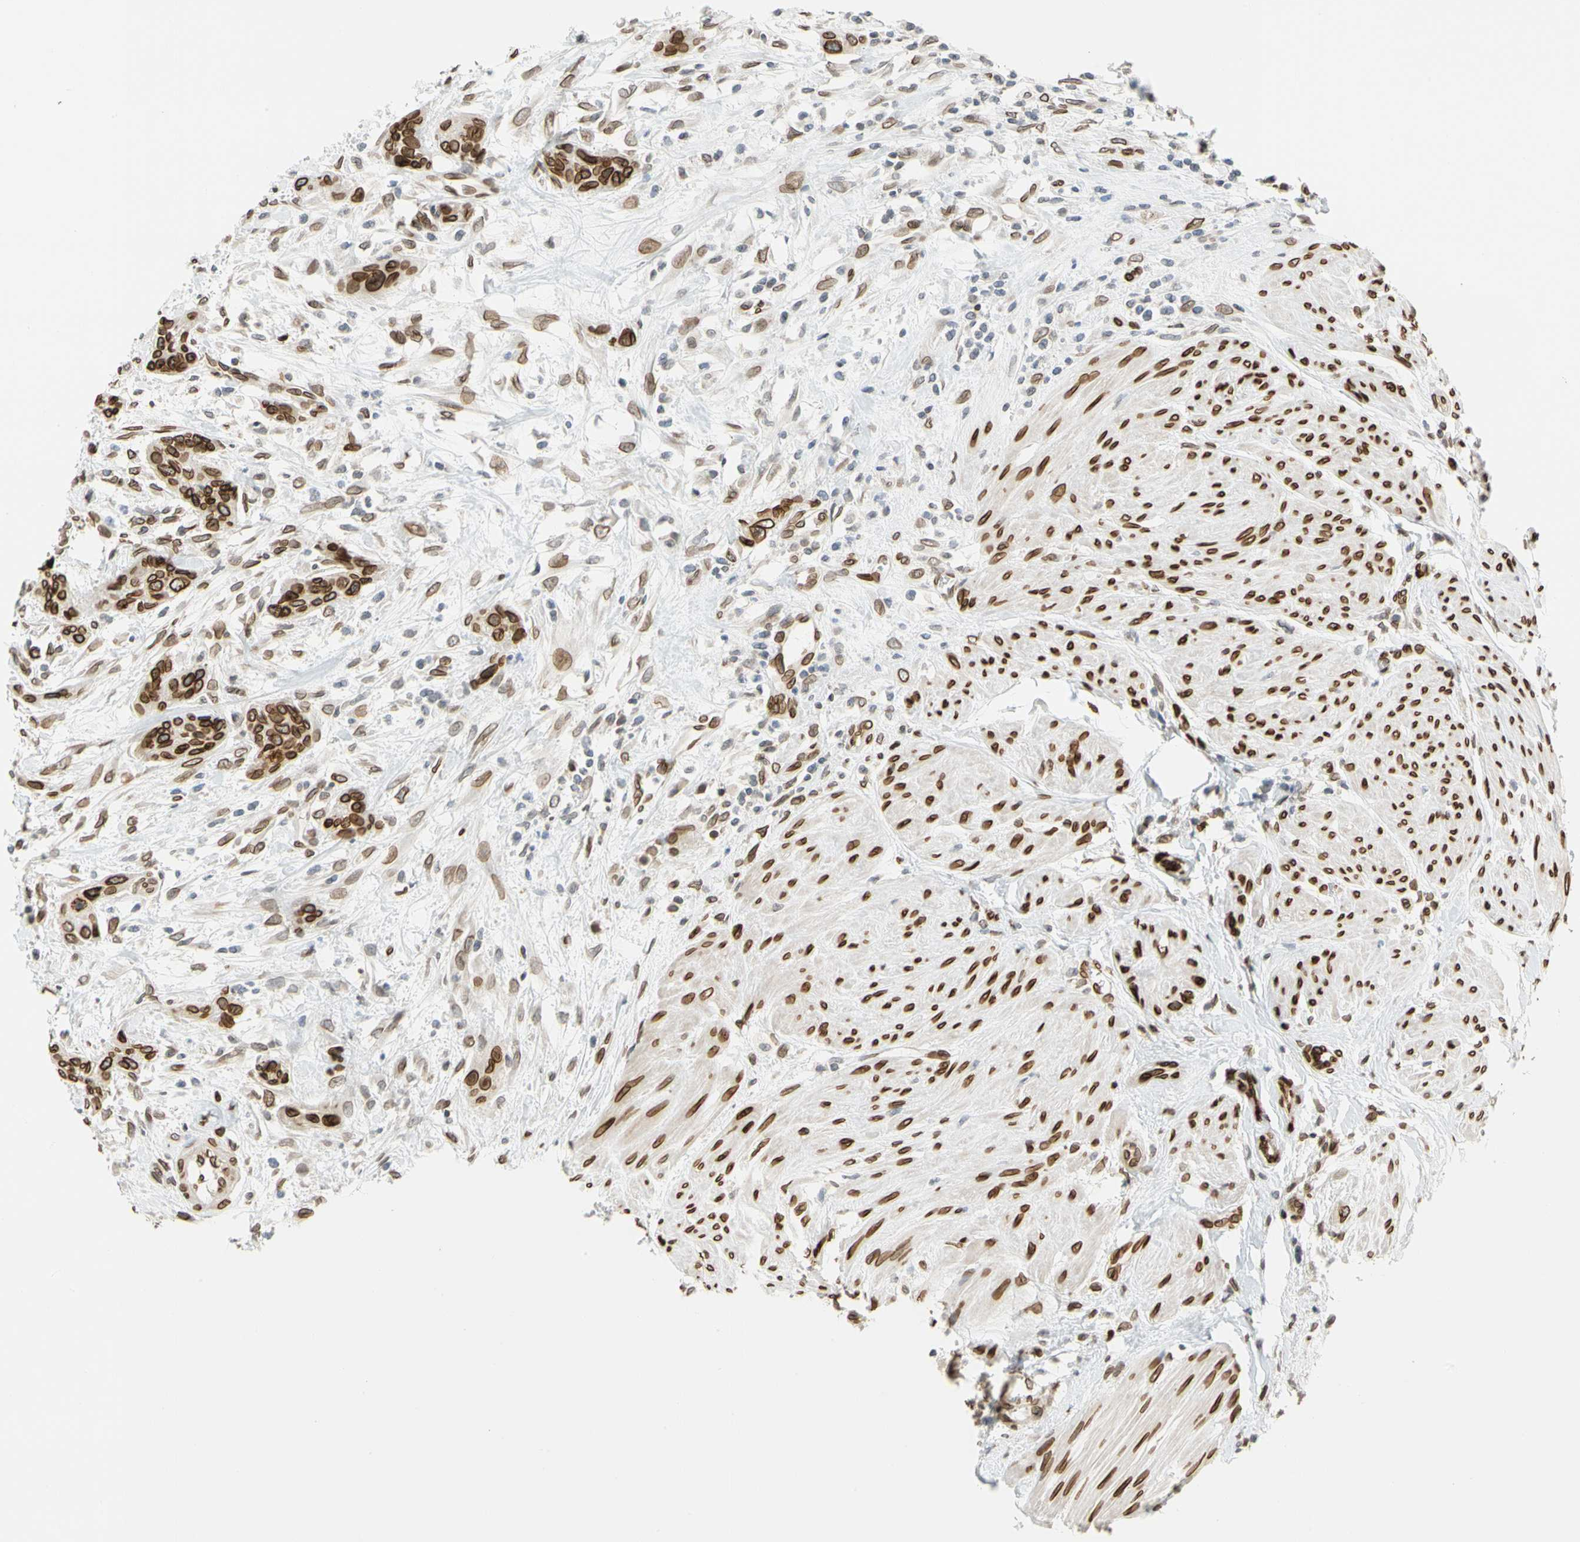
{"staining": {"intensity": "strong", "quantity": ">75%", "location": "cytoplasmic/membranous,nuclear"}, "tissue": "urothelial cancer", "cell_type": "Tumor cells", "image_type": "cancer", "snomed": [{"axis": "morphology", "description": "Urothelial carcinoma, High grade"}, {"axis": "topography", "description": "Urinary bladder"}], "caption": "Human urothelial cancer stained with a brown dye shows strong cytoplasmic/membranous and nuclear positive expression in about >75% of tumor cells.", "gene": "SUN1", "patient": {"sex": "male", "age": 35}}